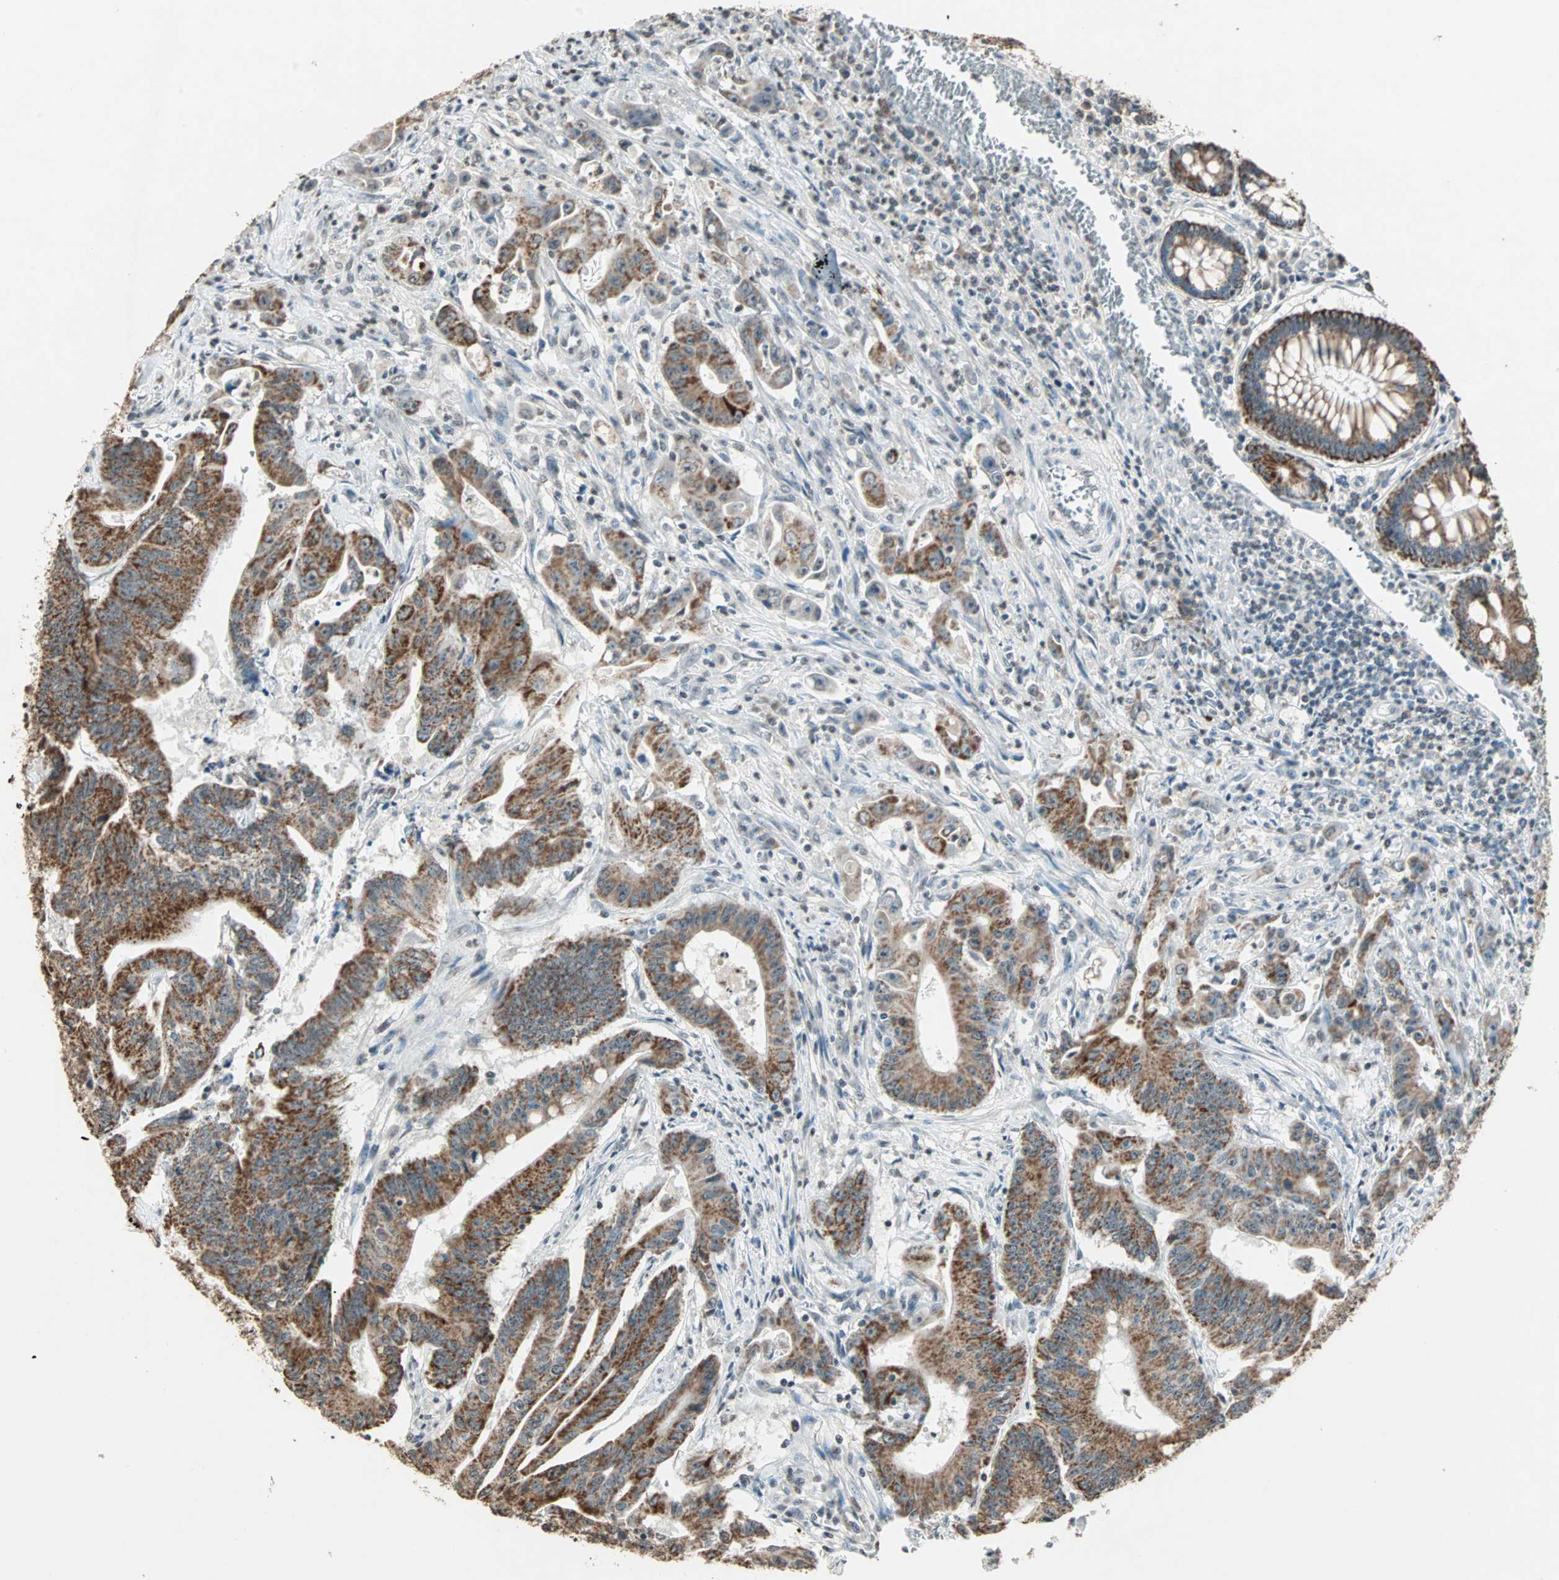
{"staining": {"intensity": "strong", "quantity": ">75%", "location": "cytoplasmic/membranous"}, "tissue": "colorectal cancer", "cell_type": "Tumor cells", "image_type": "cancer", "snomed": [{"axis": "morphology", "description": "Adenocarcinoma, NOS"}, {"axis": "topography", "description": "Colon"}], "caption": "Immunohistochemistry staining of colorectal cancer, which reveals high levels of strong cytoplasmic/membranous expression in approximately >75% of tumor cells indicating strong cytoplasmic/membranous protein positivity. The staining was performed using DAB (3,3'-diaminobenzidine) (brown) for protein detection and nuclei were counterstained in hematoxylin (blue).", "gene": "PRELID1", "patient": {"sex": "male", "age": 45}}